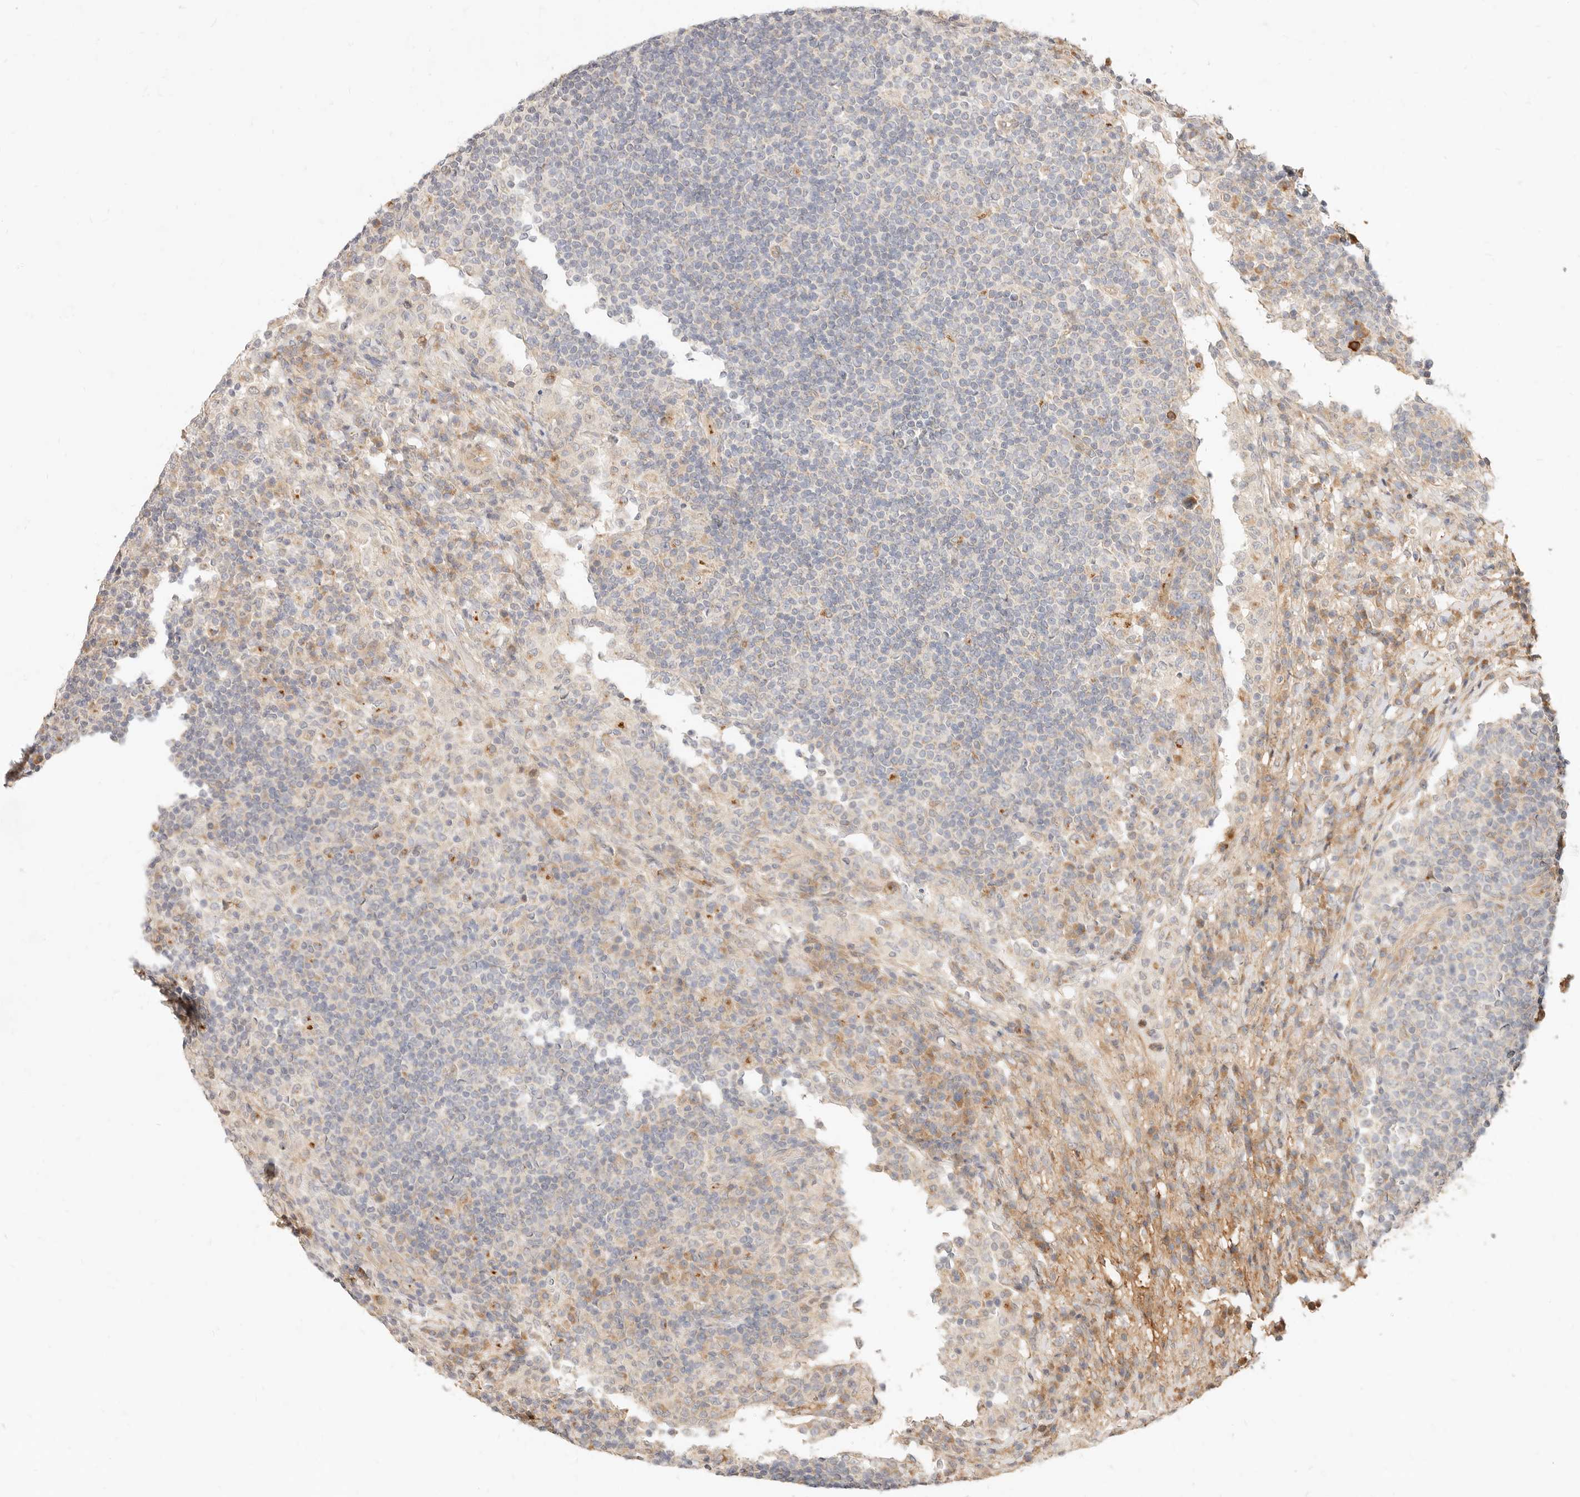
{"staining": {"intensity": "negative", "quantity": "none", "location": "none"}, "tissue": "lymph node", "cell_type": "Germinal center cells", "image_type": "normal", "snomed": [{"axis": "morphology", "description": "Normal tissue, NOS"}, {"axis": "topography", "description": "Lymph node"}], "caption": "Human lymph node stained for a protein using immunohistochemistry reveals no staining in germinal center cells.", "gene": "UBXN10", "patient": {"sex": "female", "age": 53}}